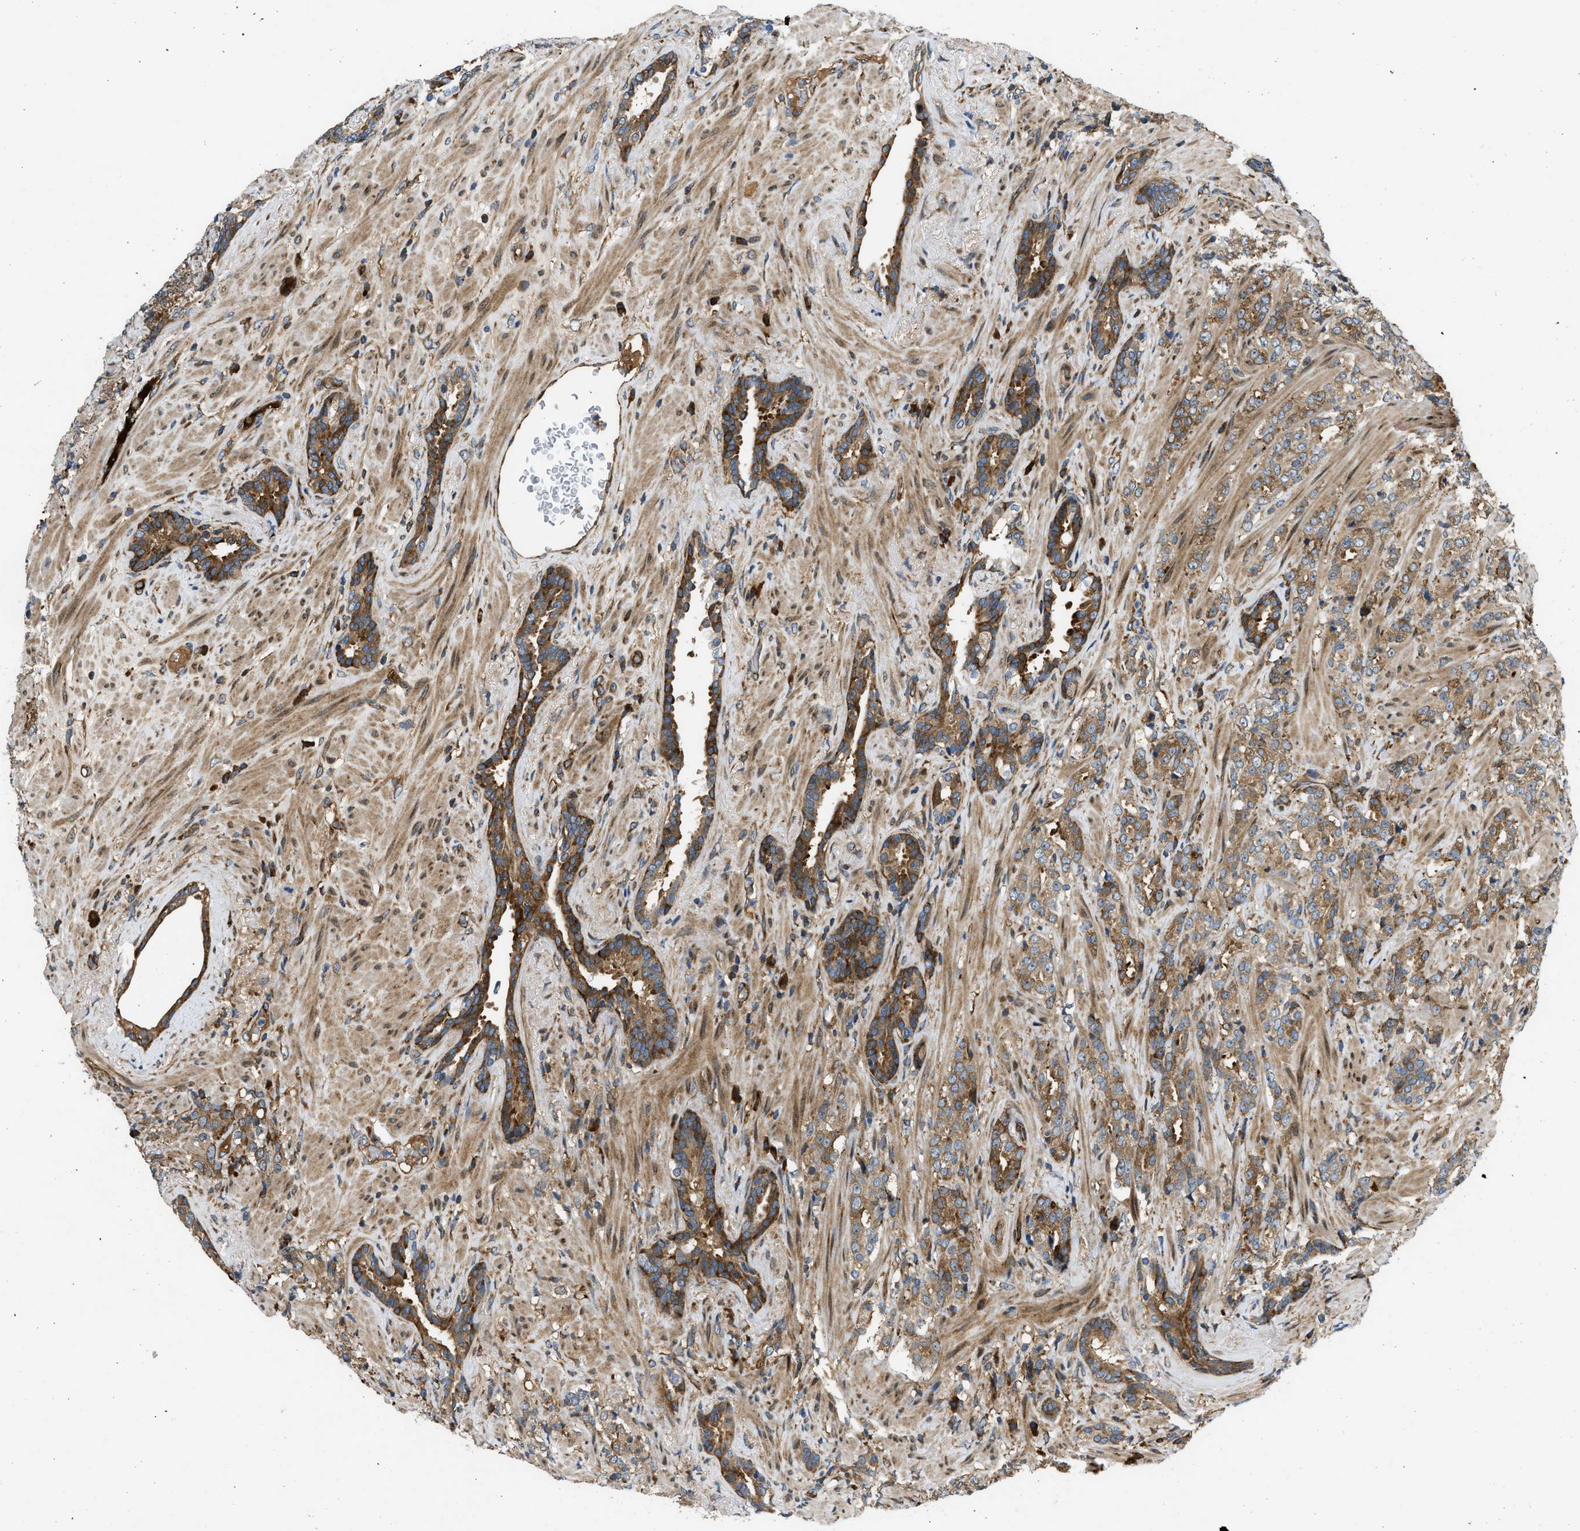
{"staining": {"intensity": "strong", "quantity": ">75%", "location": "cytoplasmic/membranous"}, "tissue": "prostate cancer", "cell_type": "Tumor cells", "image_type": "cancer", "snomed": [{"axis": "morphology", "description": "Adenocarcinoma, High grade"}, {"axis": "topography", "description": "Prostate"}], "caption": "Adenocarcinoma (high-grade) (prostate) stained for a protein (brown) shows strong cytoplasmic/membranous positive staining in about >75% of tumor cells.", "gene": "RASGRF2", "patient": {"sex": "male", "age": 71}}